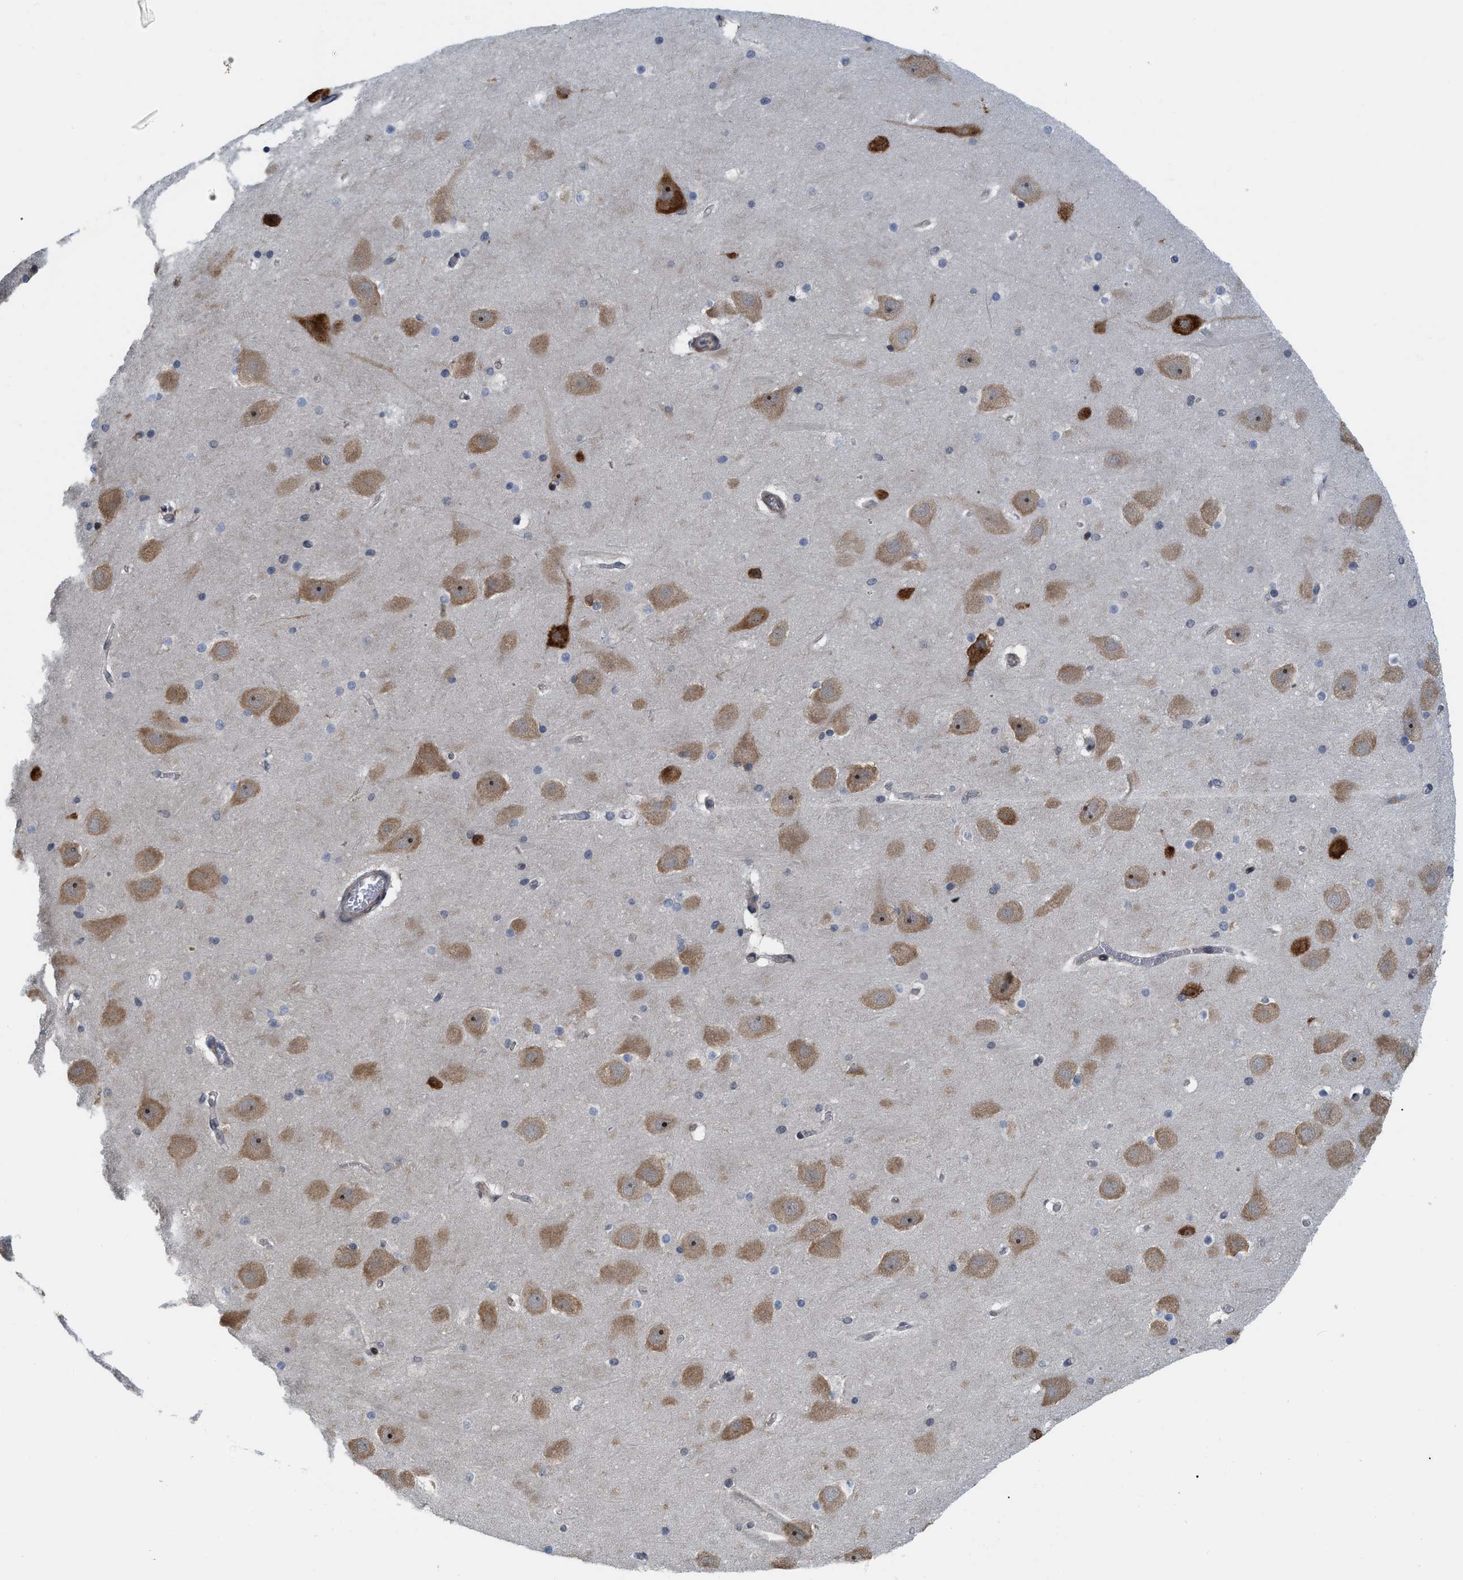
{"staining": {"intensity": "negative", "quantity": "none", "location": "none"}, "tissue": "hippocampus", "cell_type": "Glial cells", "image_type": "normal", "snomed": [{"axis": "morphology", "description": "Normal tissue, NOS"}, {"axis": "topography", "description": "Hippocampus"}], "caption": "Immunohistochemistry image of unremarkable hippocampus: hippocampus stained with DAB exhibits no significant protein positivity in glial cells.", "gene": "GPRASP2", "patient": {"sex": "male", "age": 45}}